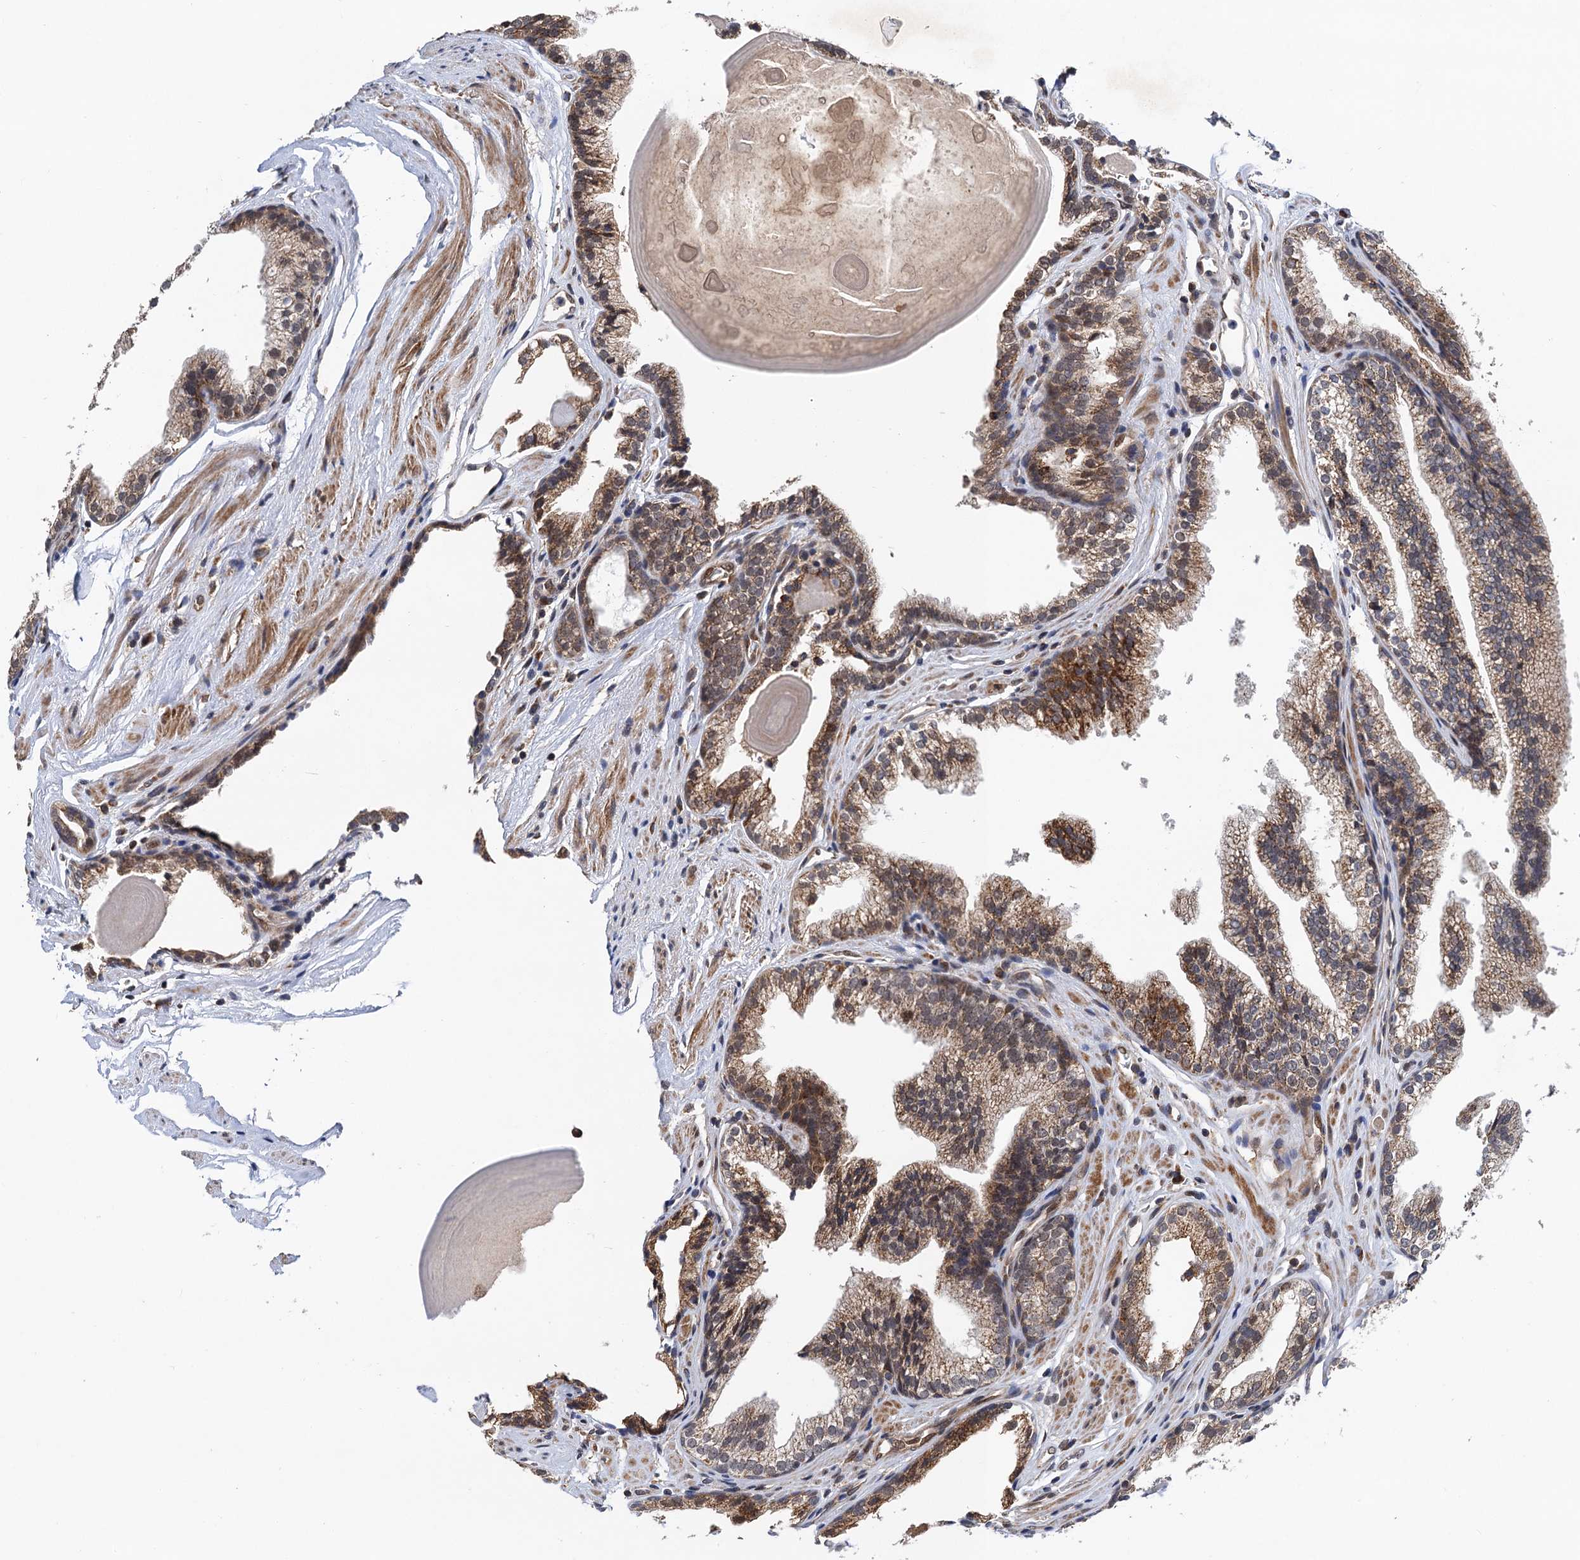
{"staining": {"intensity": "moderate", "quantity": ">75%", "location": "cytoplasmic/membranous"}, "tissue": "prostate cancer", "cell_type": "Tumor cells", "image_type": "cancer", "snomed": [{"axis": "morphology", "description": "Adenocarcinoma, High grade"}, {"axis": "topography", "description": "Prostate"}], "caption": "Prostate high-grade adenocarcinoma was stained to show a protein in brown. There is medium levels of moderate cytoplasmic/membranous positivity in approximately >75% of tumor cells.", "gene": "CMPK2", "patient": {"sex": "male", "age": 63}}